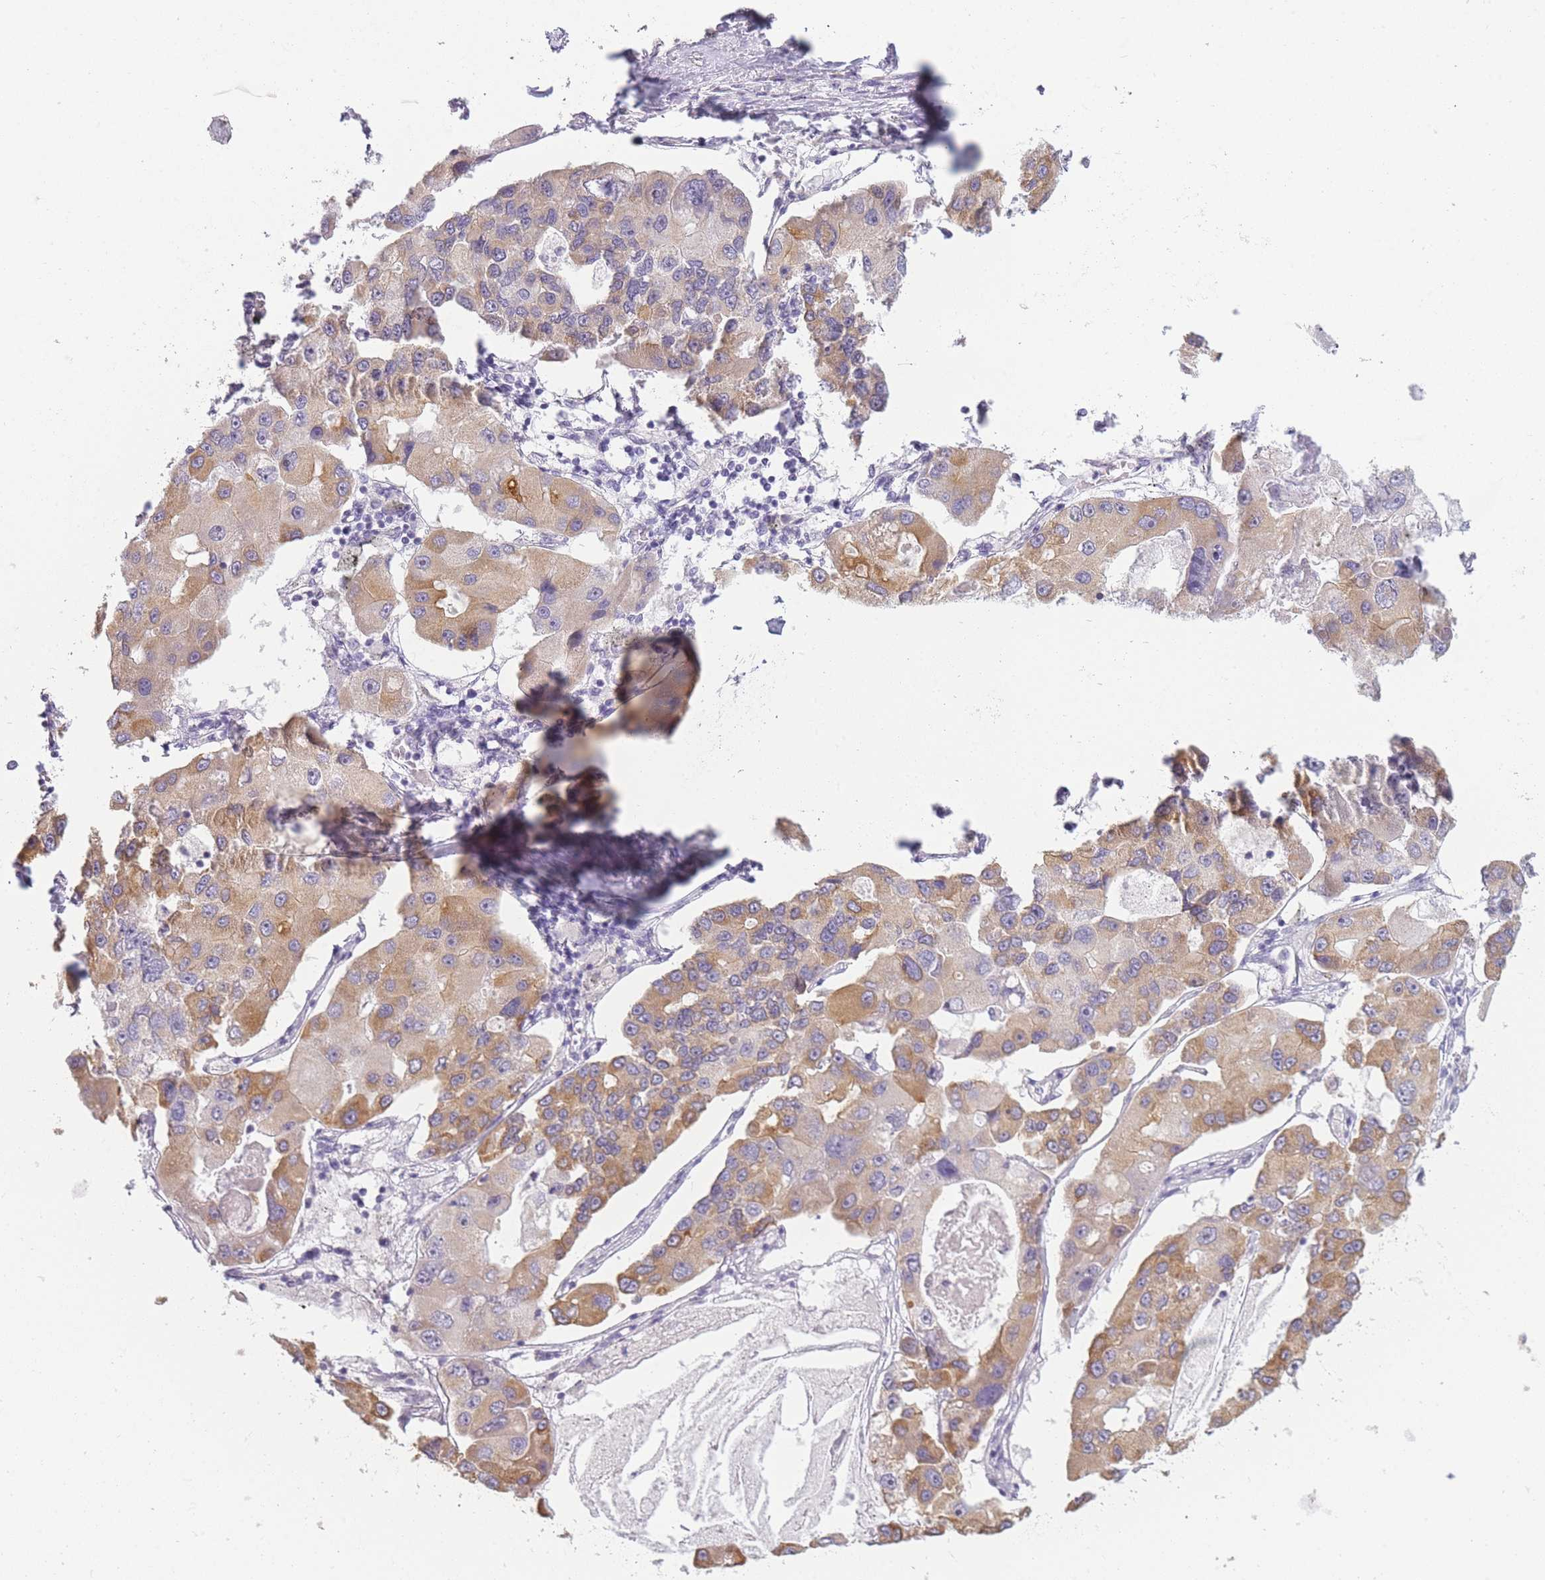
{"staining": {"intensity": "moderate", "quantity": ">75%", "location": "cytoplasmic/membranous"}, "tissue": "lung cancer", "cell_type": "Tumor cells", "image_type": "cancer", "snomed": [{"axis": "morphology", "description": "Adenocarcinoma, NOS"}, {"axis": "topography", "description": "Lung"}], "caption": "Moderate cytoplasmic/membranous protein staining is seen in approximately >75% of tumor cells in lung adenocarcinoma. Using DAB (brown) and hematoxylin (blue) stains, captured at high magnification using brightfield microscopy.", "gene": "TMEM236", "patient": {"sex": "female", "age": 54}}